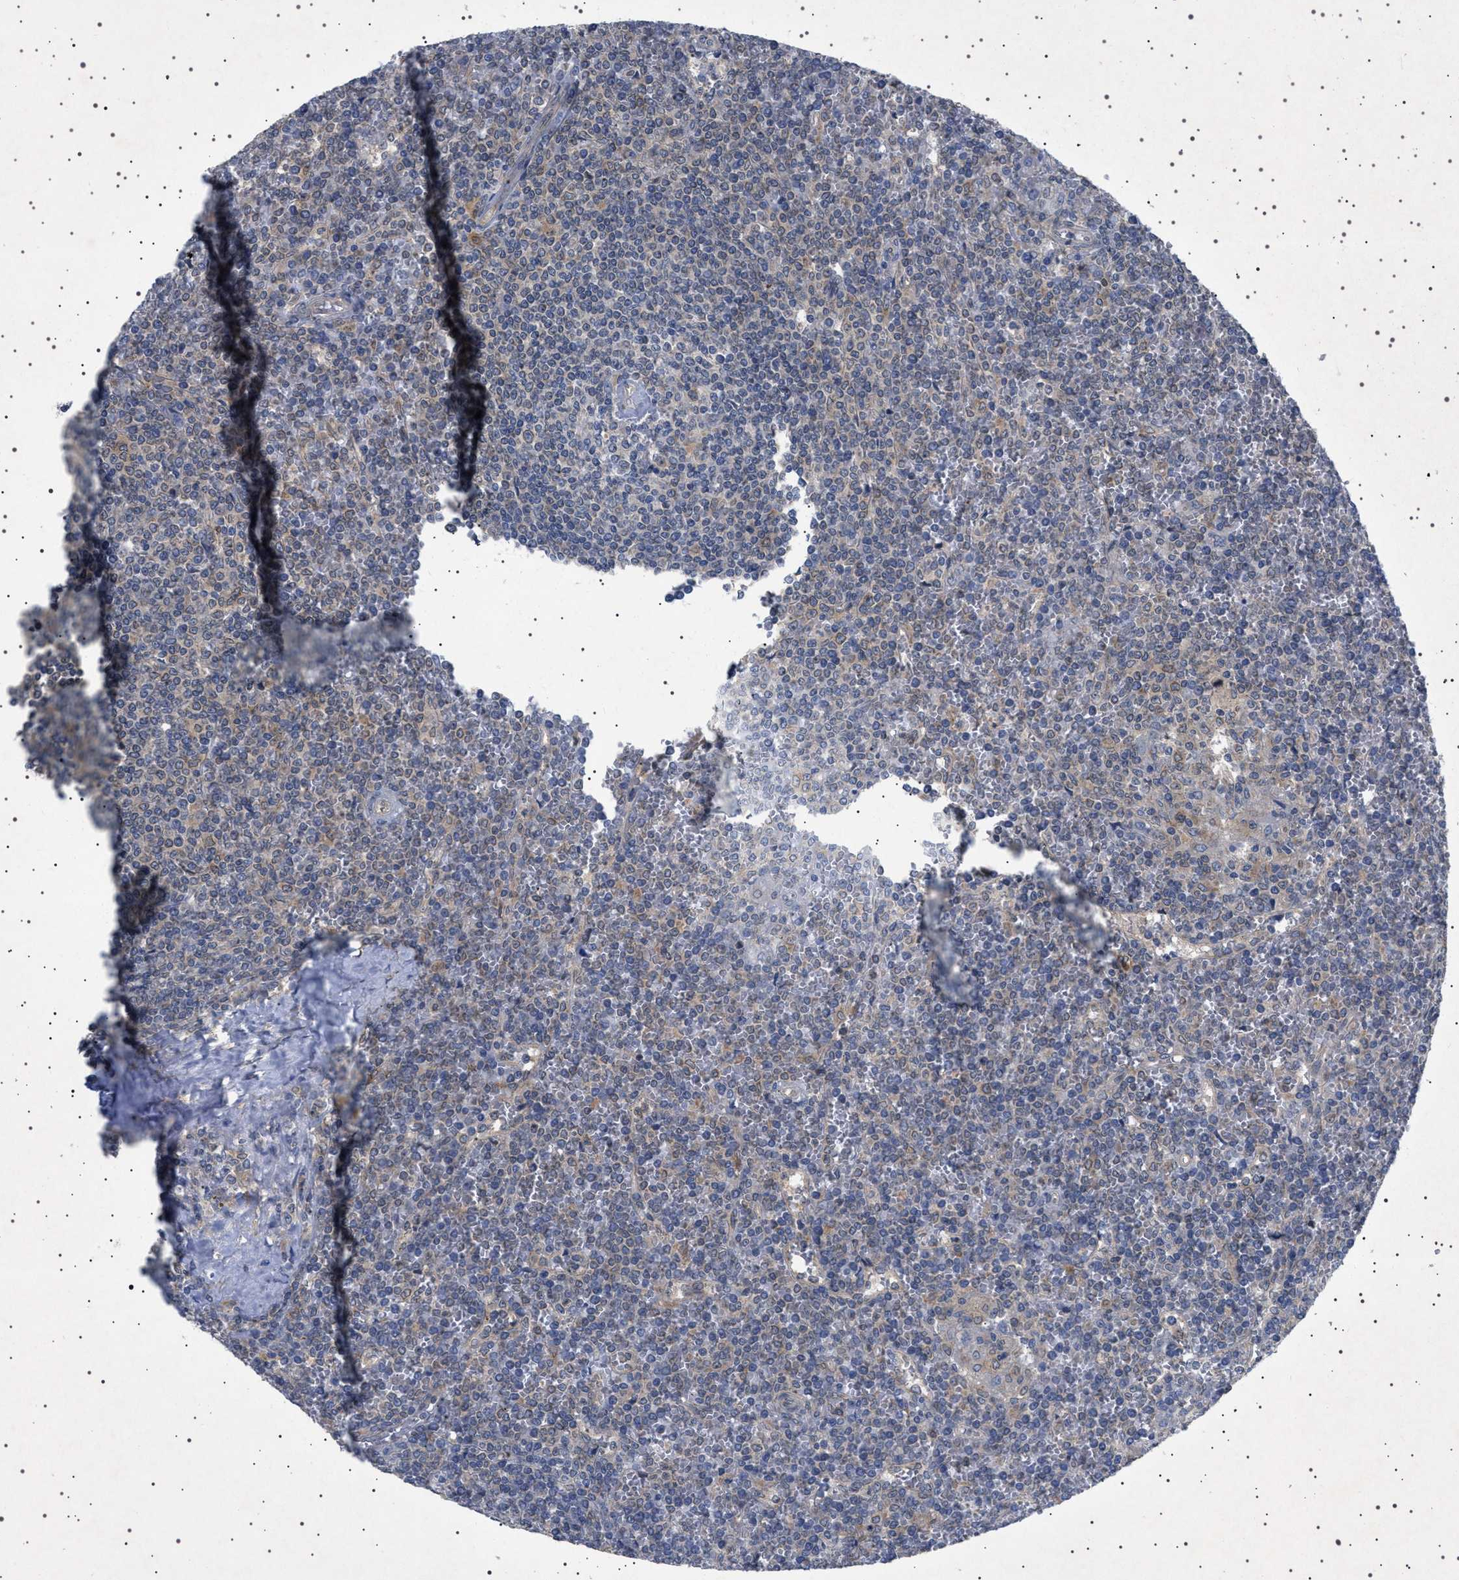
{"staining": {"intensity": "moderate", "quantity": "25%-75%", "location": "cytoplasmic/membranous"}, "tissue": "lymphoma", "cell_type": "Tumor cells", "image_type": "cancer", "snomed": [{"axis": "morphology", "description": "Malignant lymphoma, non-Hodgkin's type, Low grade"}, {"axis": "topography", "description": "Spleen"}], "caption": "Immunohistochemical staining of human lymphoma shows moderate cytoplasmic/membranous protein staining in approximately 25%-75% of tumor cells.", "gene": "NUP93", "patient": {"sex": "female", "age": 19}}